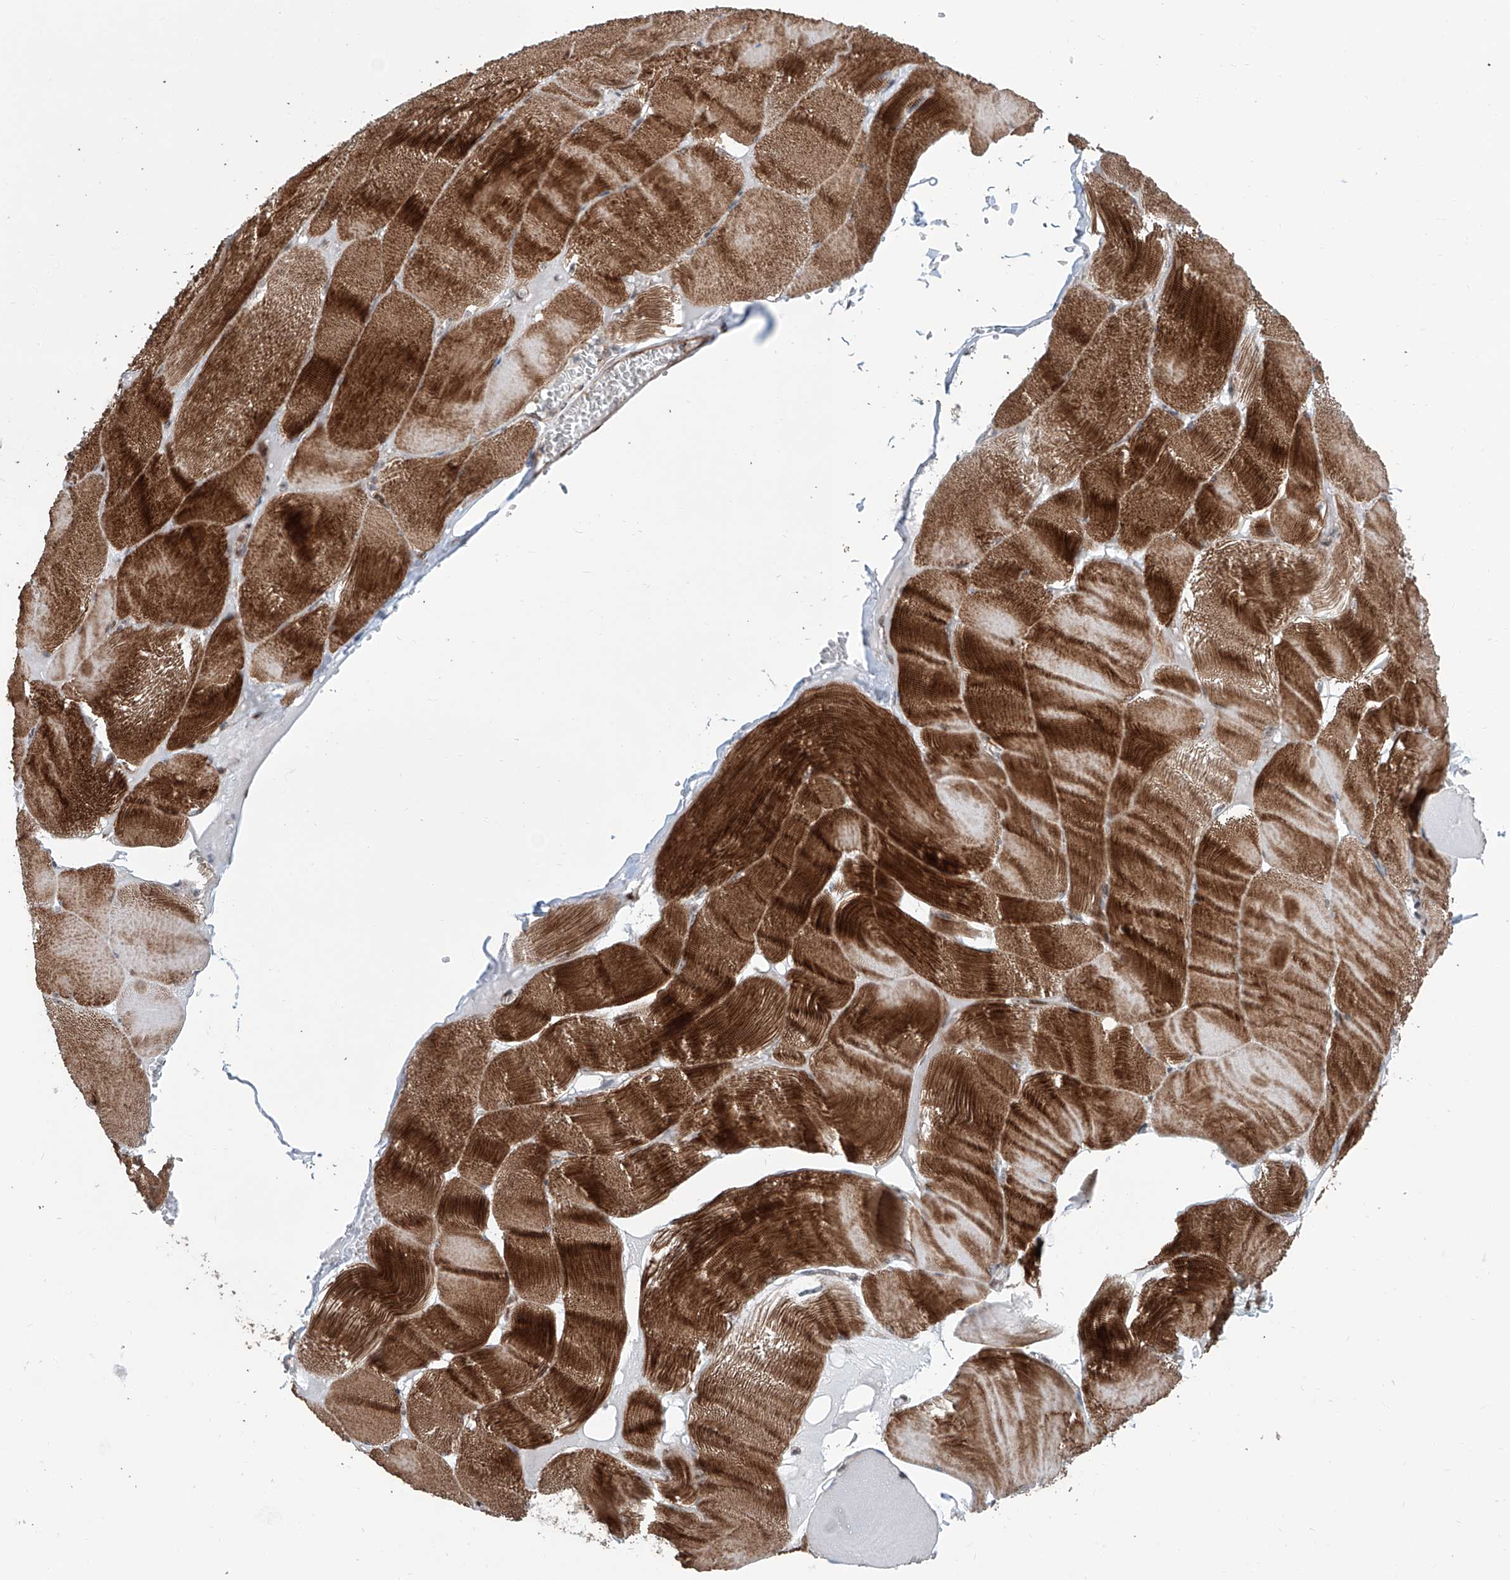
{"staining": {"intensity": "strong", "quantity": ">75%", "location": "cytoplasmic/membranous"}, "tissue": "skeletal muscle", "cell_type": "Myocytes", "image_type": "normal", "snomed": [{"axis": "morphology", "description": "Normal tissue, NOS"}, {"axis": "morphology", "description": "Basal cell carcinoma"}, {"axis": "topography", "description": "Skeletal muscle"}], "caption": "The photomicrograph exhibits staining of benign skeletal muscle, revealing strong cytoplasmic/membranous protein expression (brown color) within myocytes. The protein is shown in brown color, while the nuclei are stained blue.", "gene": "SDE2", "patient": {"sex": "female", "age": 64}}